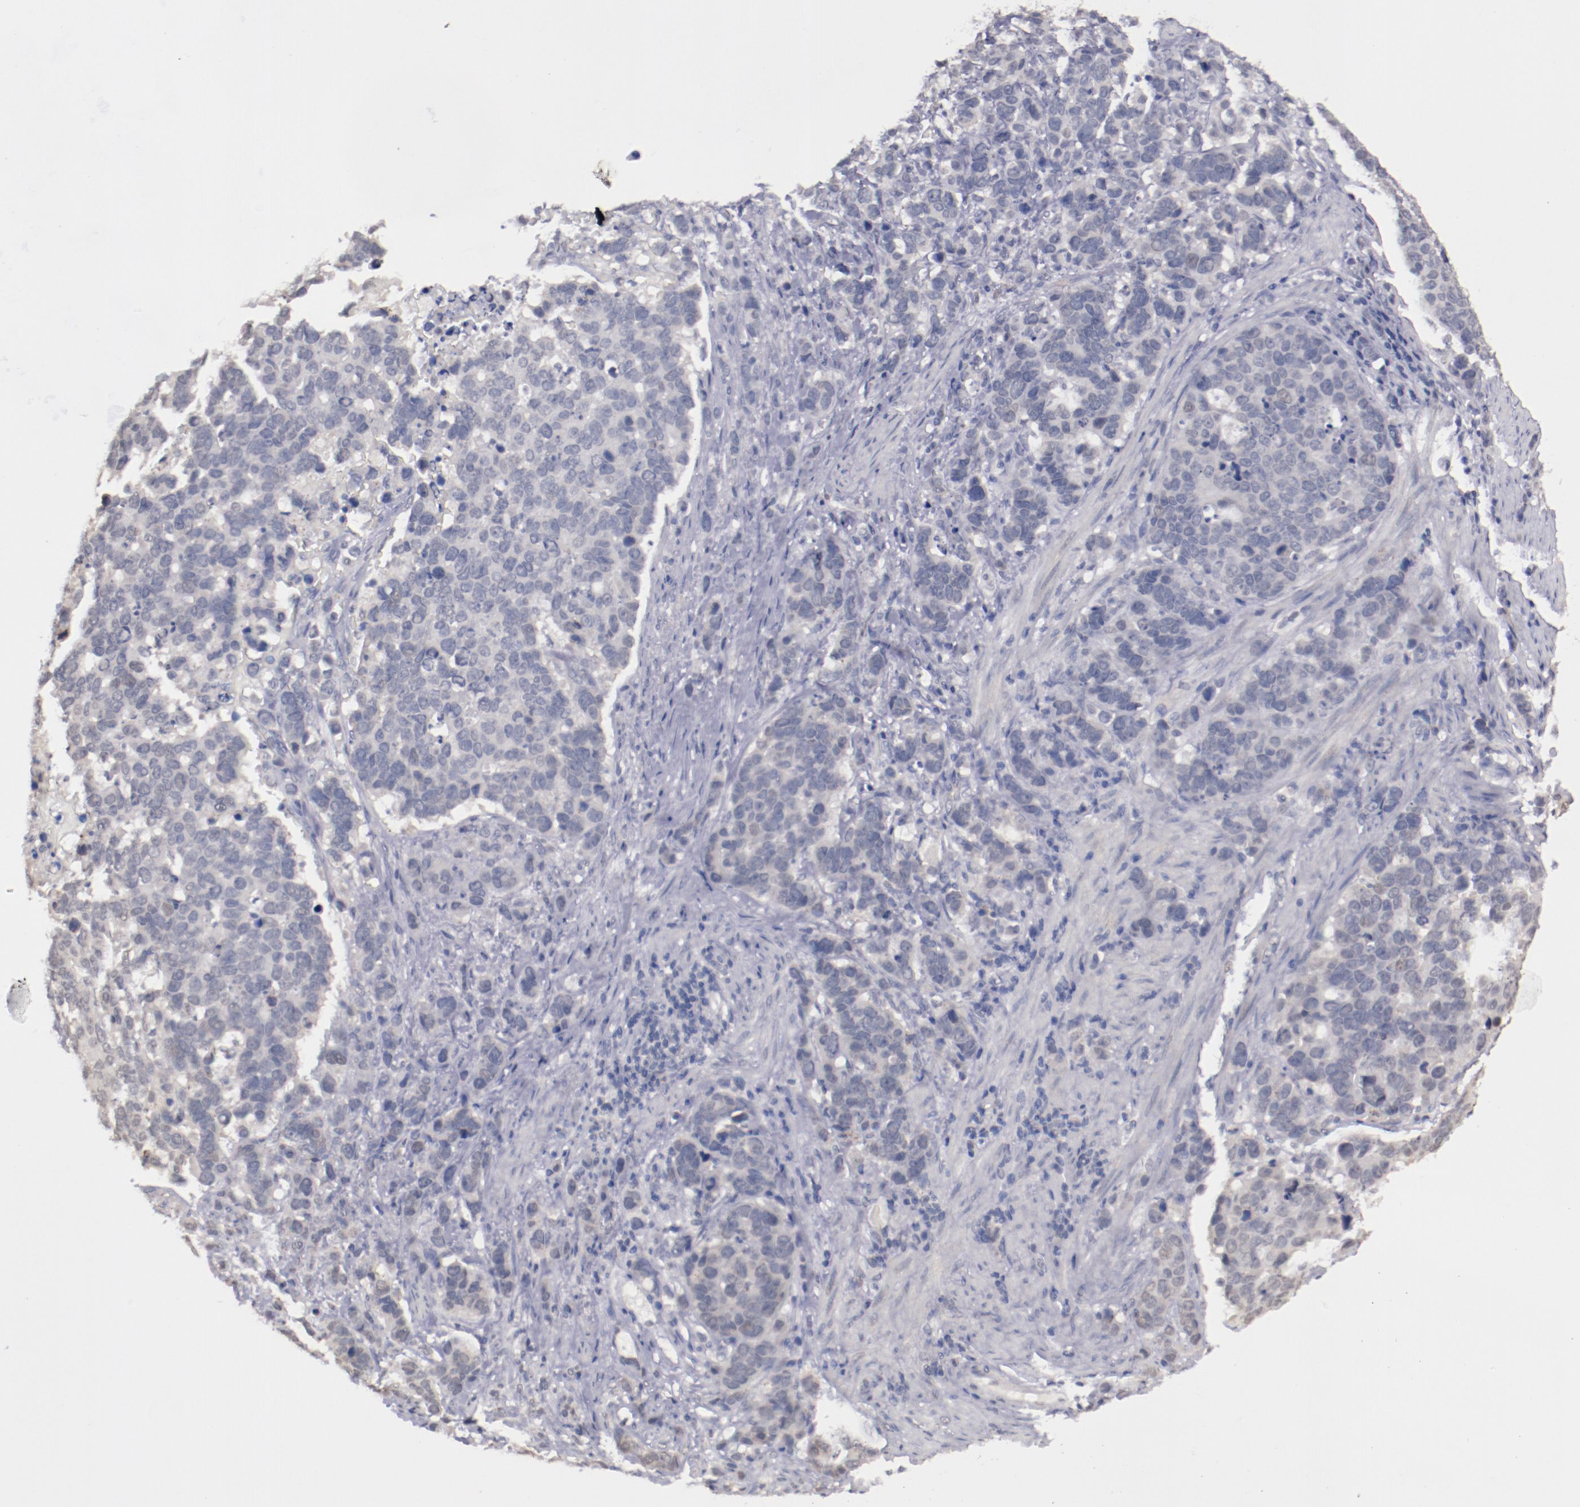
{"staining": {"intensity": "weak", "quantity": "<25%", "location": "nuclear"}, "tissue": "stomach cancer", "cell_type": "Tumor cells", "image_type": "cancer", "snomed": [{"axis": "morphology", "description": "Adenocarcinoma, NOS"}, {"axis": "topography", "description": "Stomach, upper"}], "caption": "Micrograph shows no protein positivity in tumor cells of adenocarcinoma (stomach) tissue.", "gene": "NRXN3", "patient": {"sex": "male", "age": 71}}